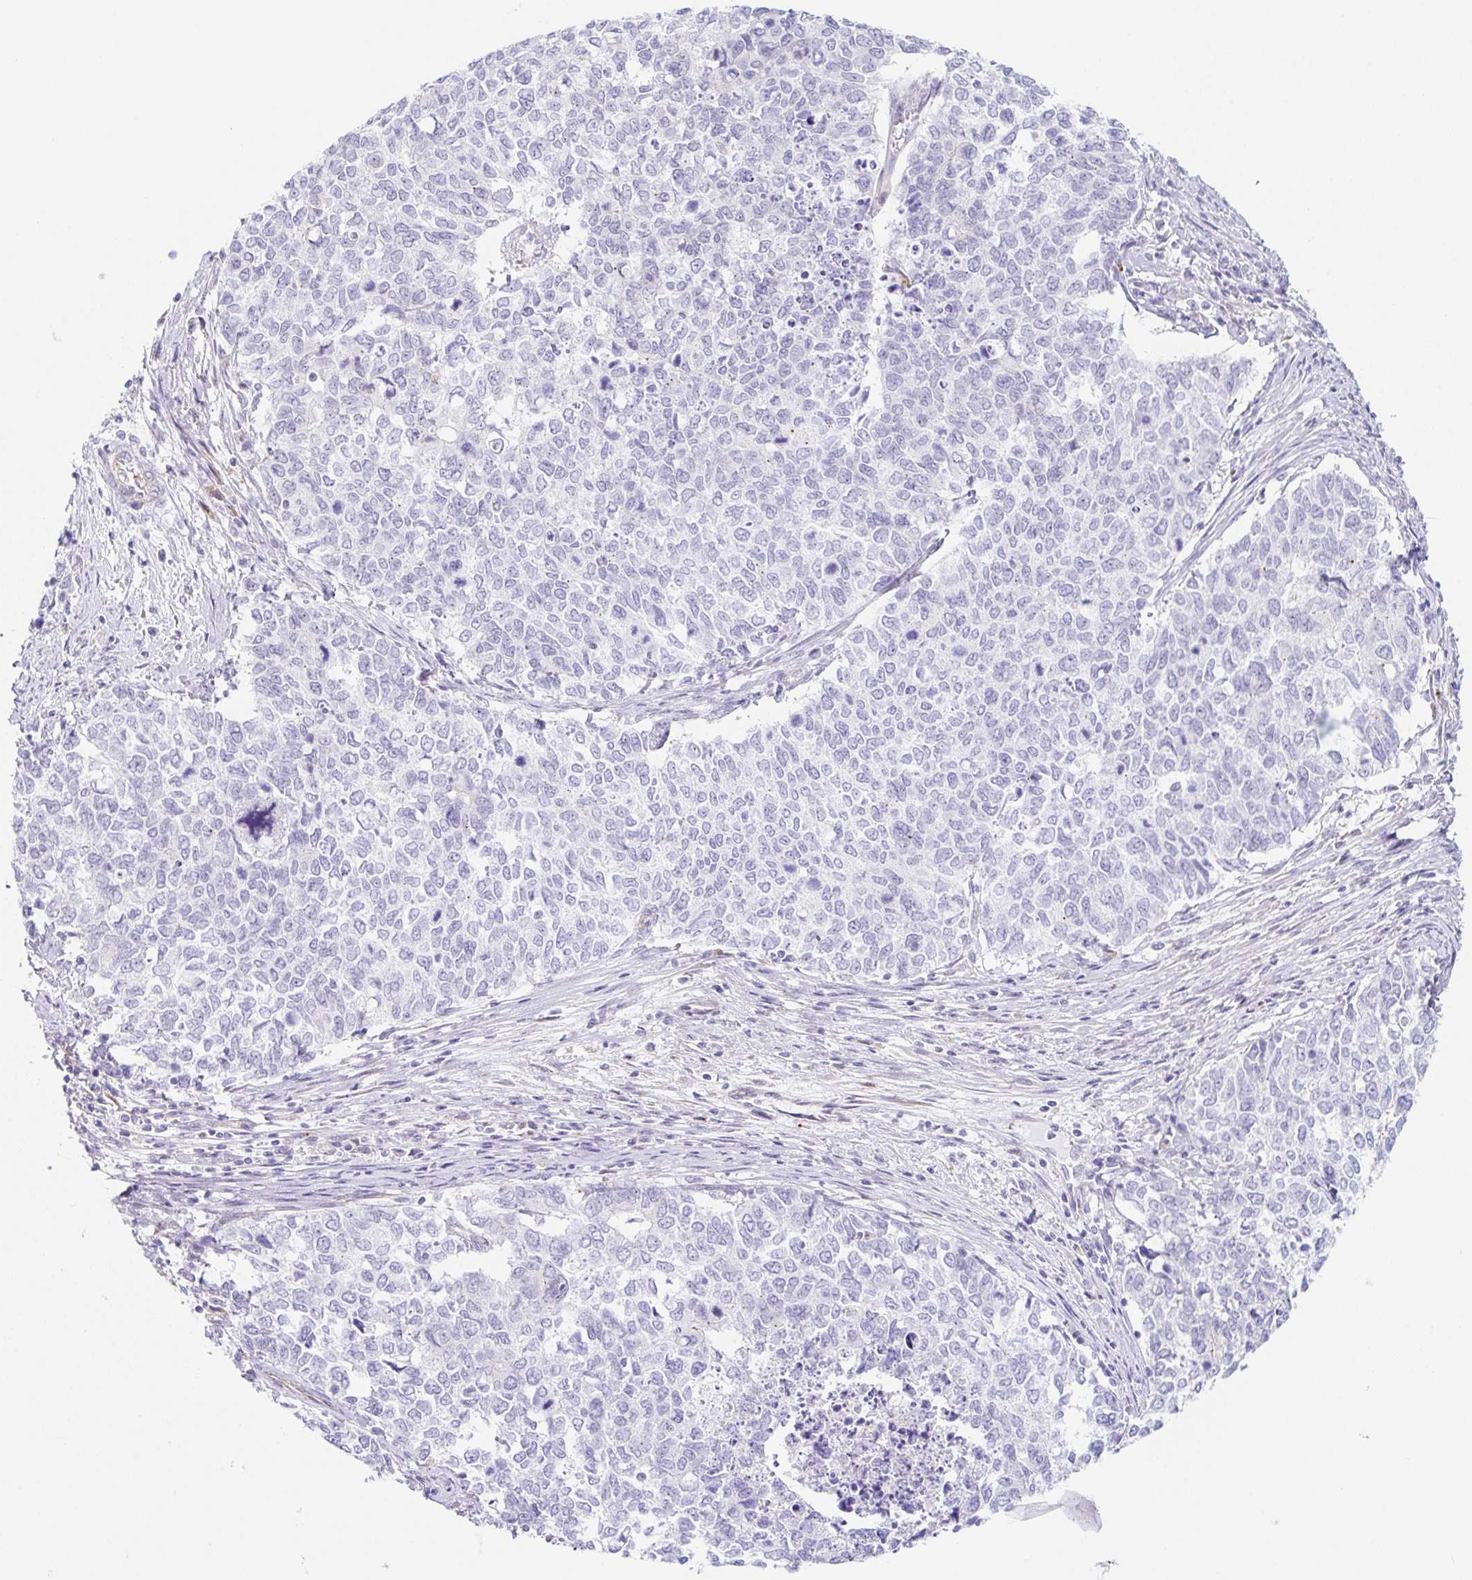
{"staining": {"intensity": "negative", "quantity": "none", "location": "none"}, "tissue": "cervical cancer", "cell_type": "Tumor cells", "image_type": "cancer", "snomed": [{"axis": "morphology", "description": "Adenocarcinoma, NOS"}, {"axis": "topography", "description": "Cervix"}], "caption": "Cervical cancer was stained to show a protein in brown. There is no significant positivity in tumor cells.", "gene": "DKK4", "patient": {"sex": "female", "age": 63}}